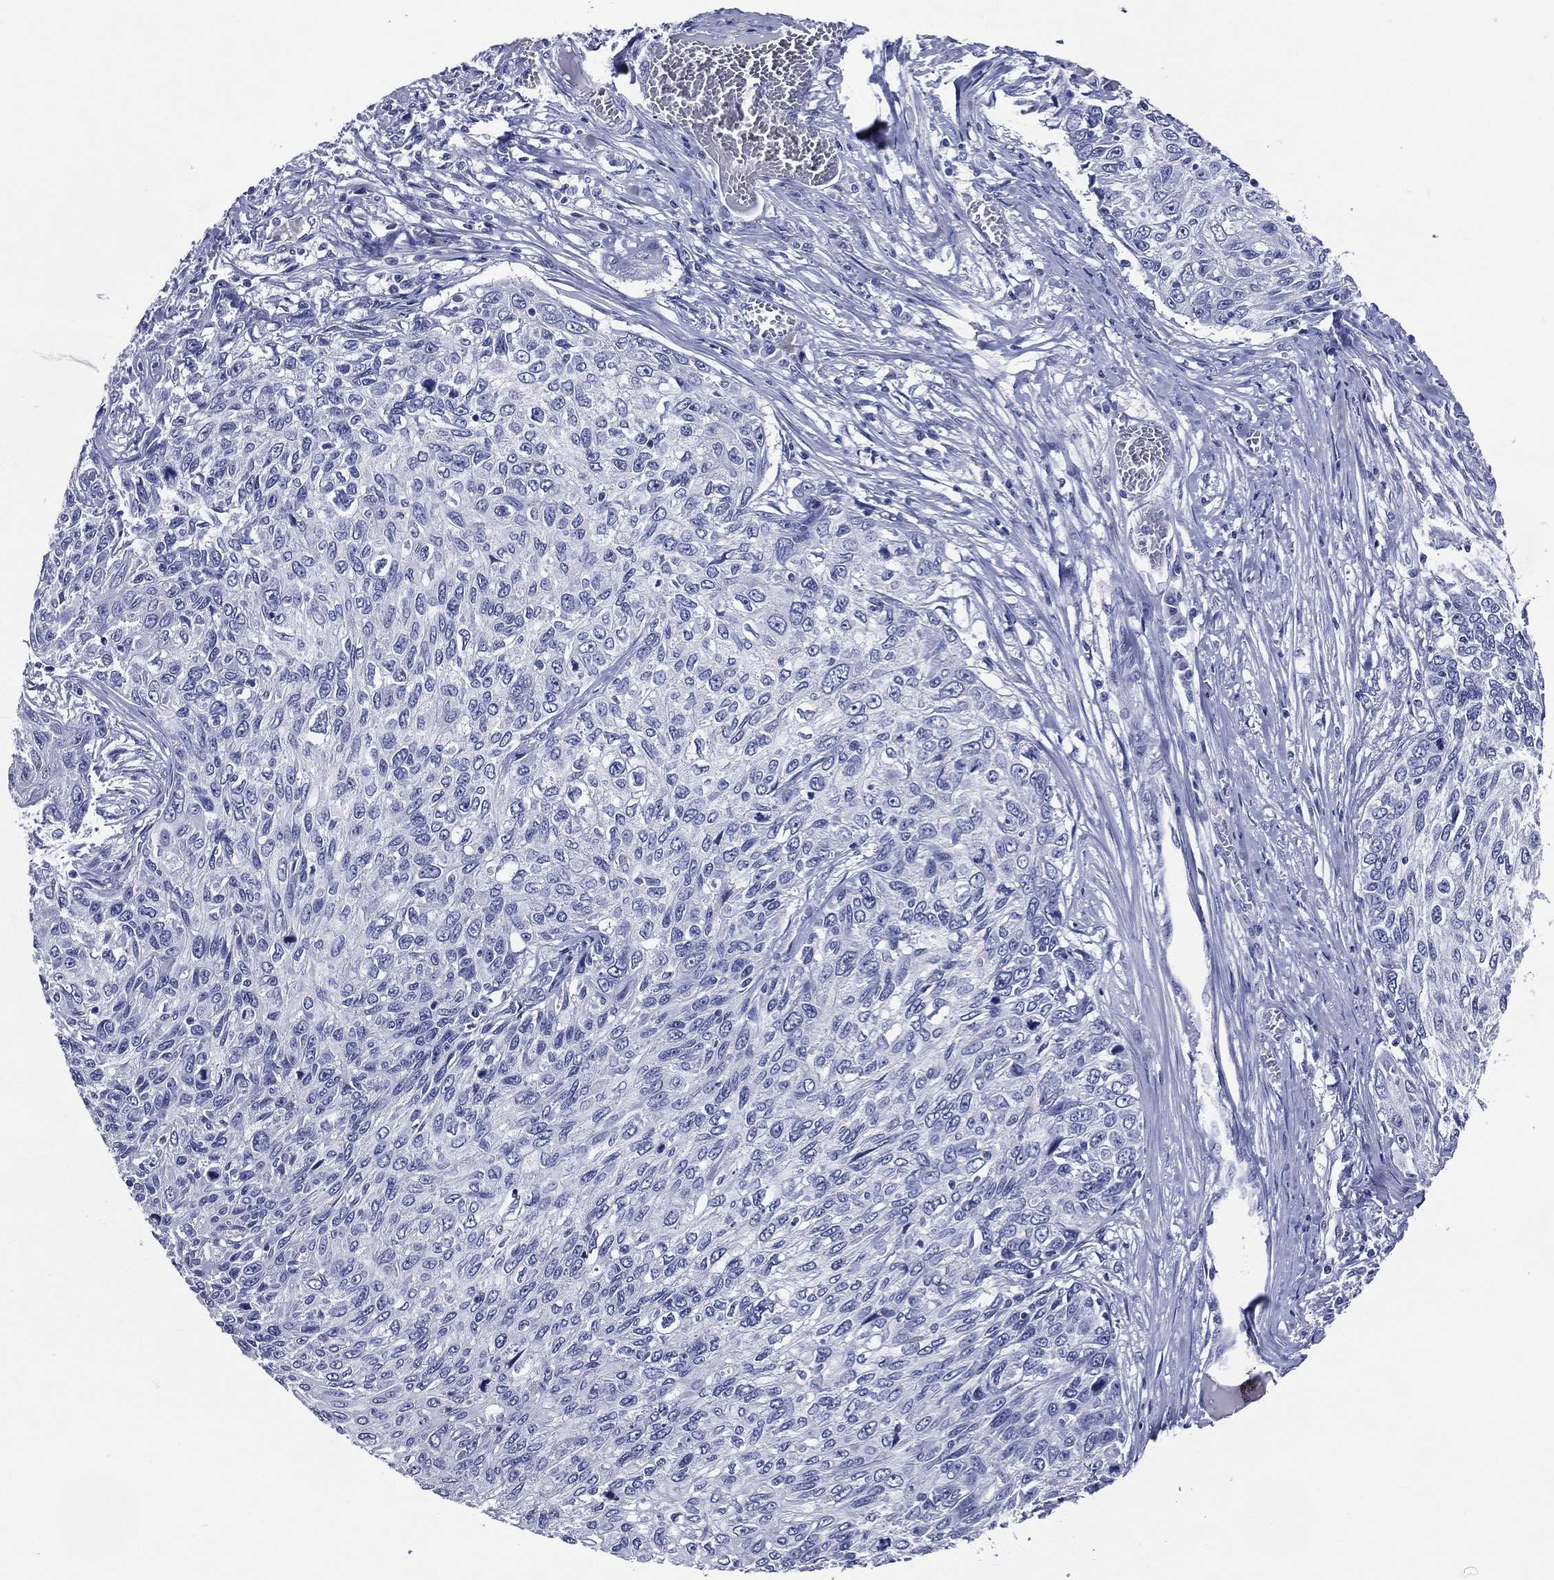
{"staining": {"intensity": "negative", "quantity": "none", "location": "none"}, "tissue": "skin cancer", "cell_type": "Tumor cells", "image_type": "cancer", "snomed": [{"axis": "morphology", "description": "Squamous cell carcinoma, NOS"}, {"axis": "topography", "description": "Skin"}], "caption": "The immunohistochemistry micrograph has no significant expression in tumor cells of skin cancer tissue.", "gene": "ACE2", "patient": {"sex": "male", "age": 92}}